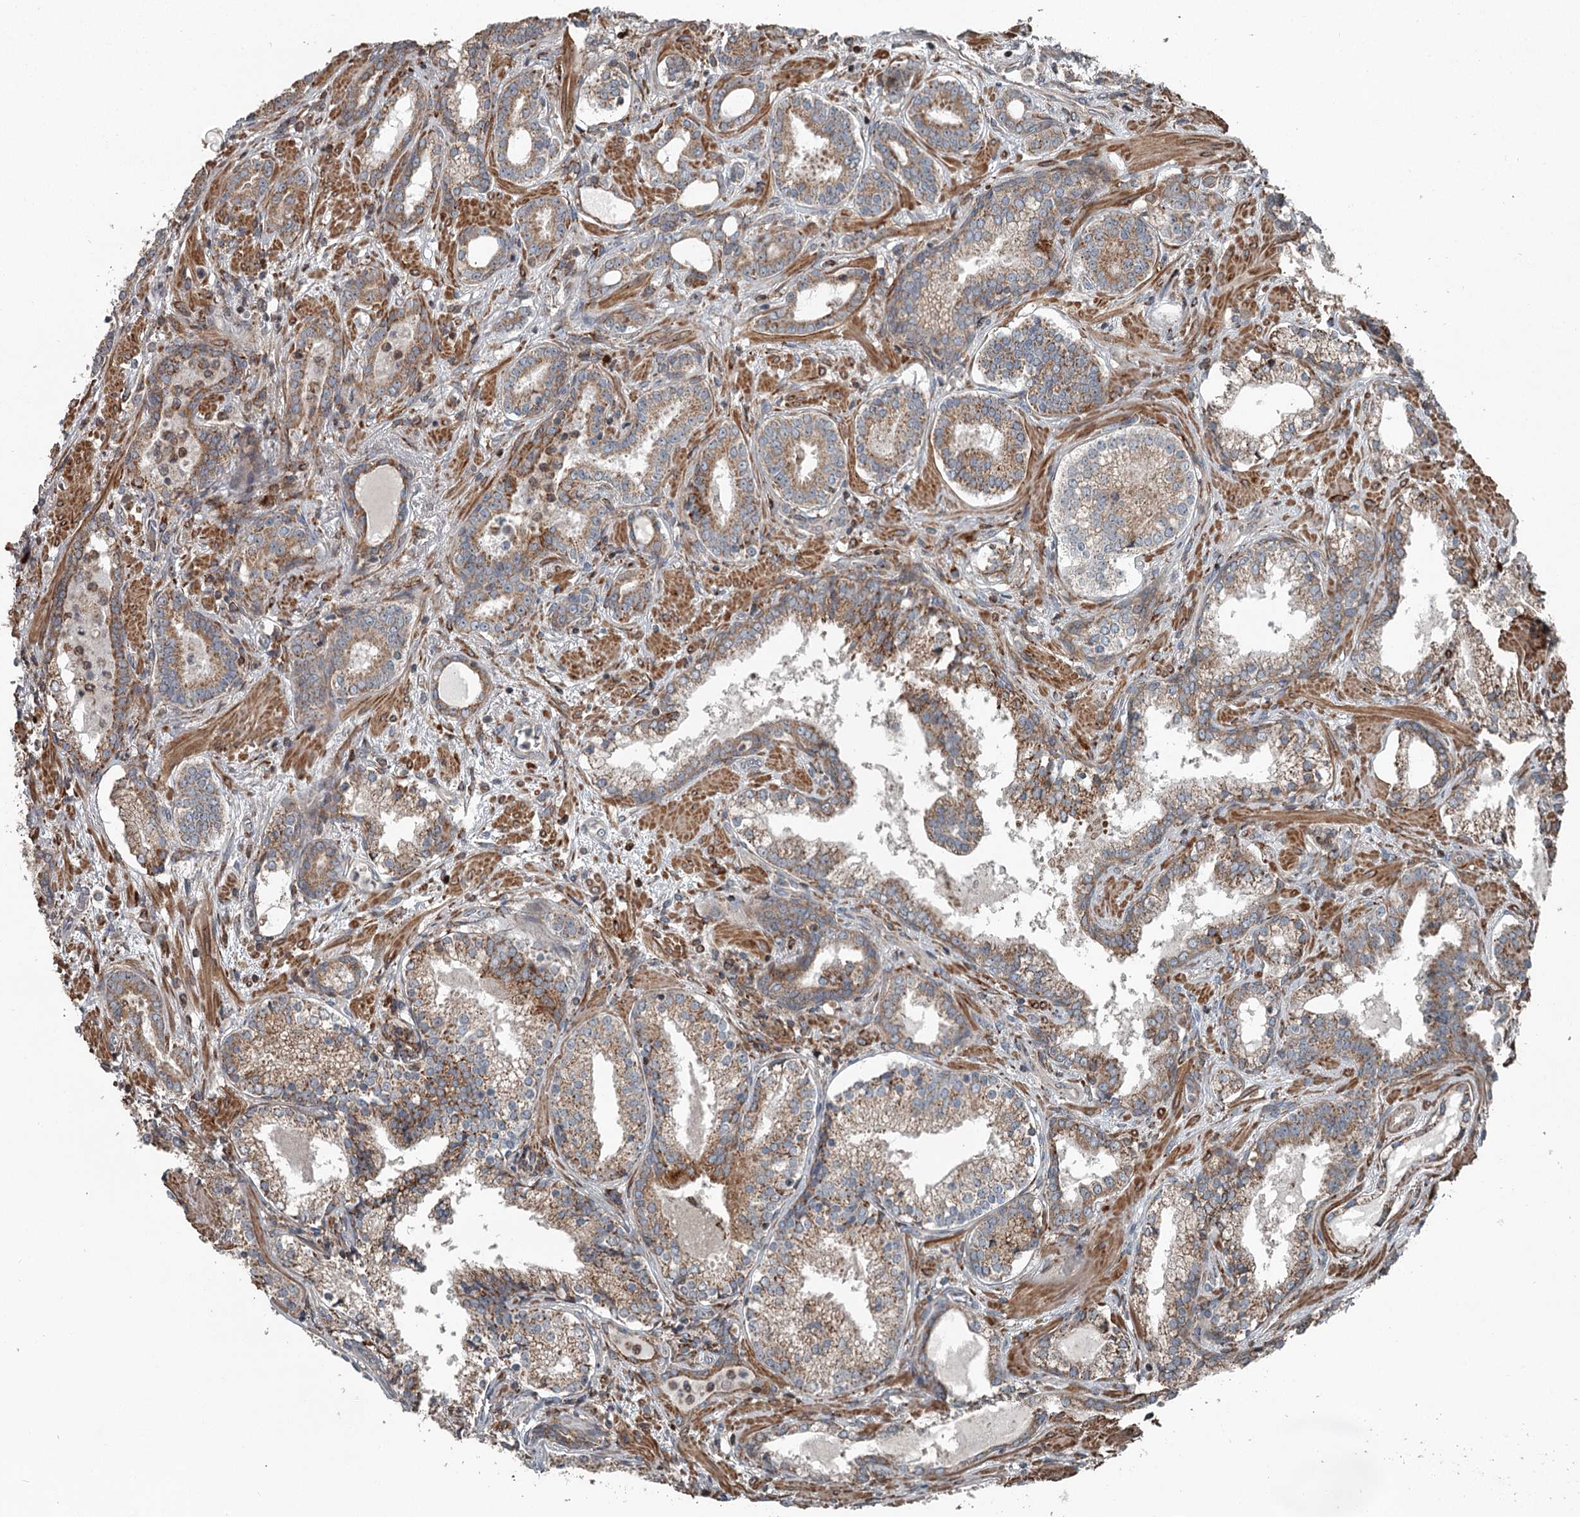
{"staining": {"intensity": "moderate", "quantity": ">75%", "location": "cytoplasmic/membranous"}, "tissue": "prostate cancer", "cell_type": "Tumor cells", "image_type": "cancer", "snomed": [{"axis": "morphology", "description": "Adenocarcinoma, High grade"}, {"axis": "topography", "description": "Prostate"}], "caption": "A micrograph of human prostate cancer (high-grade adenocarcinoma) stained for a protein displays moderate cytoplasmic/membranous brown staining in tumor cells.", "gene": "RASSF8", "patient": {"sex": "male", "age": 58}}